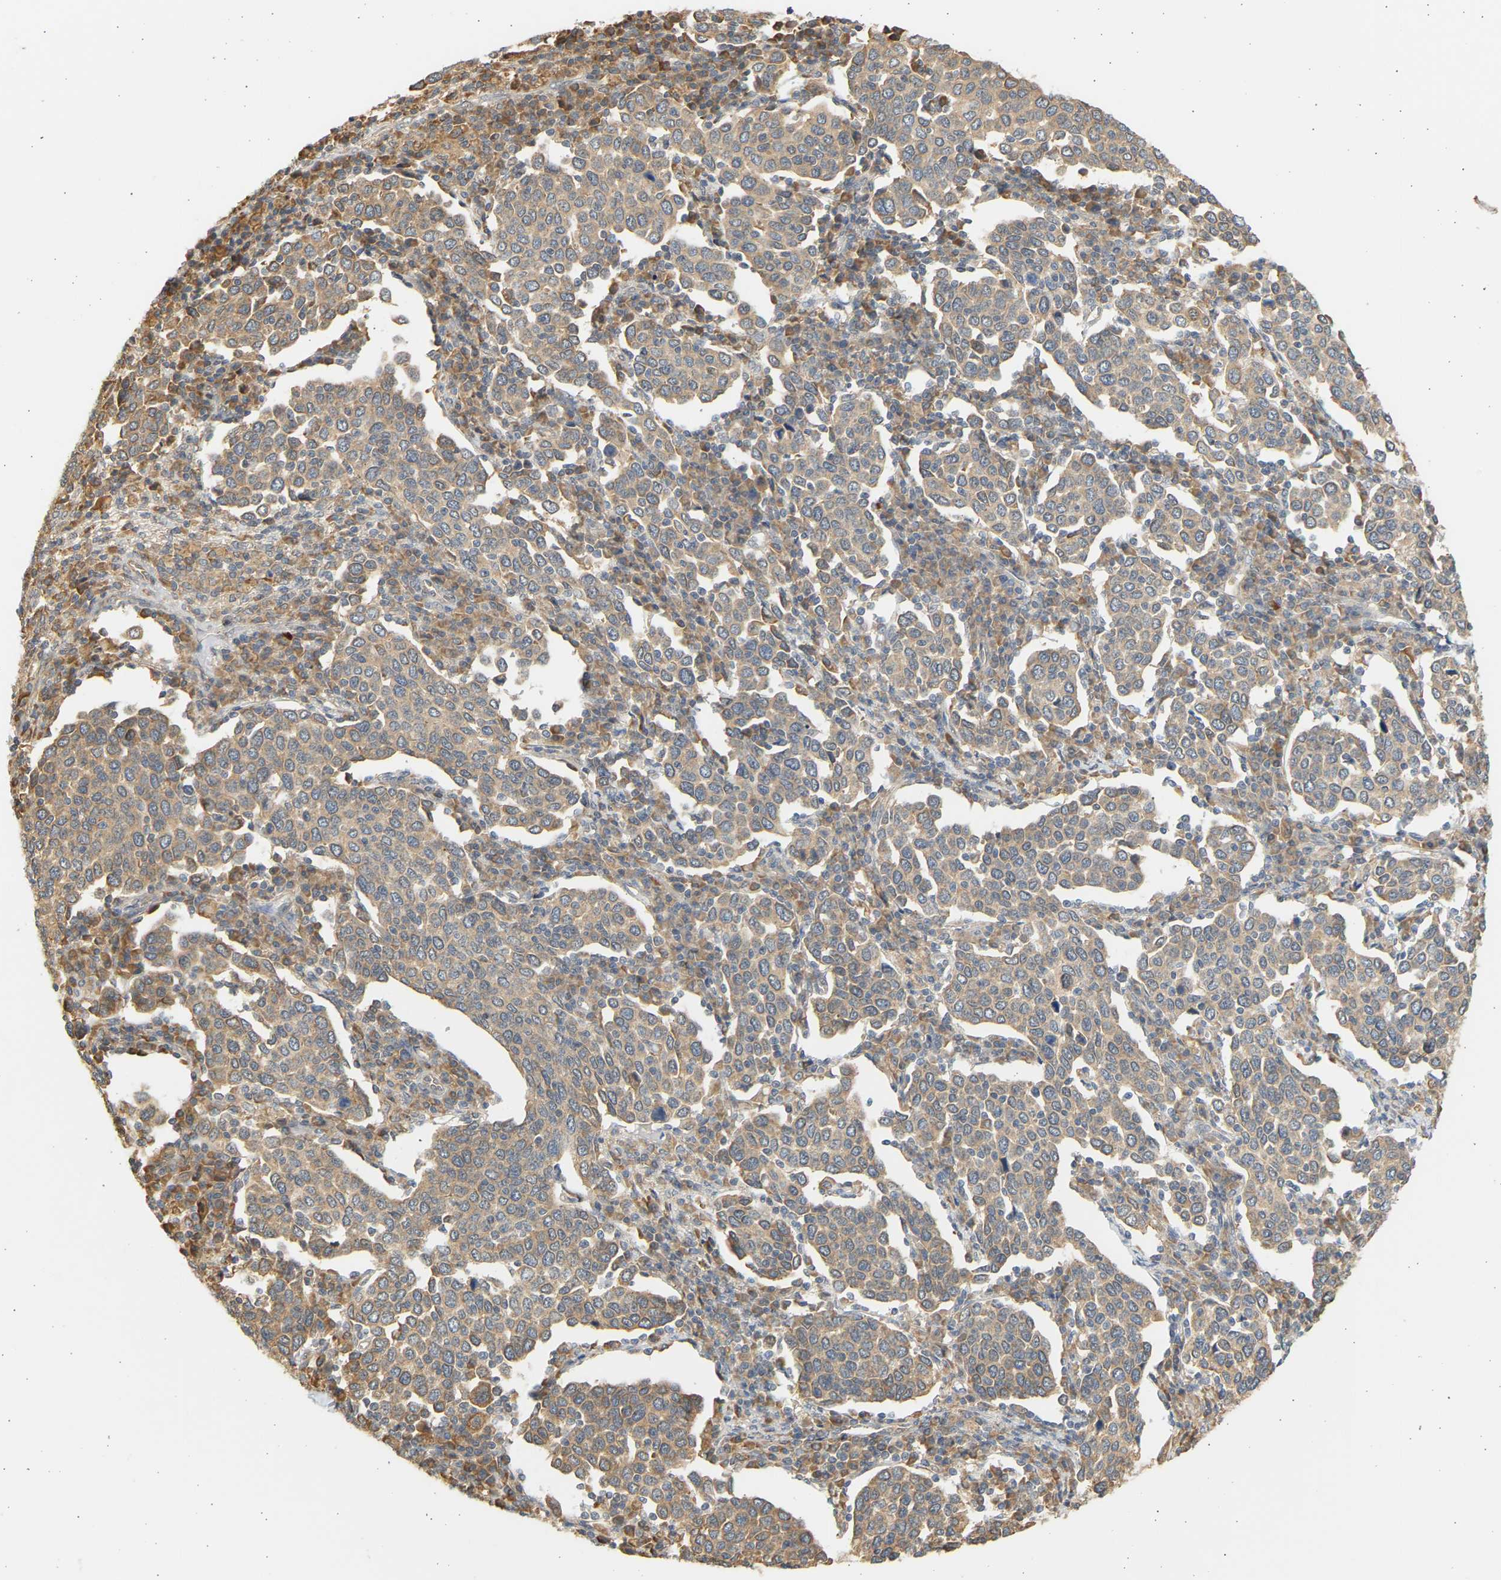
{"staining": {"intensity": "moderate", "quantity": ">75%", "location": "cytoplasmic/membranous,nuclear"}, "tissue": "cervical cancer", "cell_type": "Tumor cells", "image_type": "cancer", "snomed": [{"axis": "morphology", "description": "Squamous cell carcinoma, NOS"}, {"axis": "topography", "description": "Cervix"}], "caption": "A brown stain labels moderate cytoplasmic/membranous and nuclear expression of a protein in cervical cancer (squamous cell carcinoma) tumor cells.", "gene": "B4GALT6", "patient": {"sex": "female", "age": 40}}